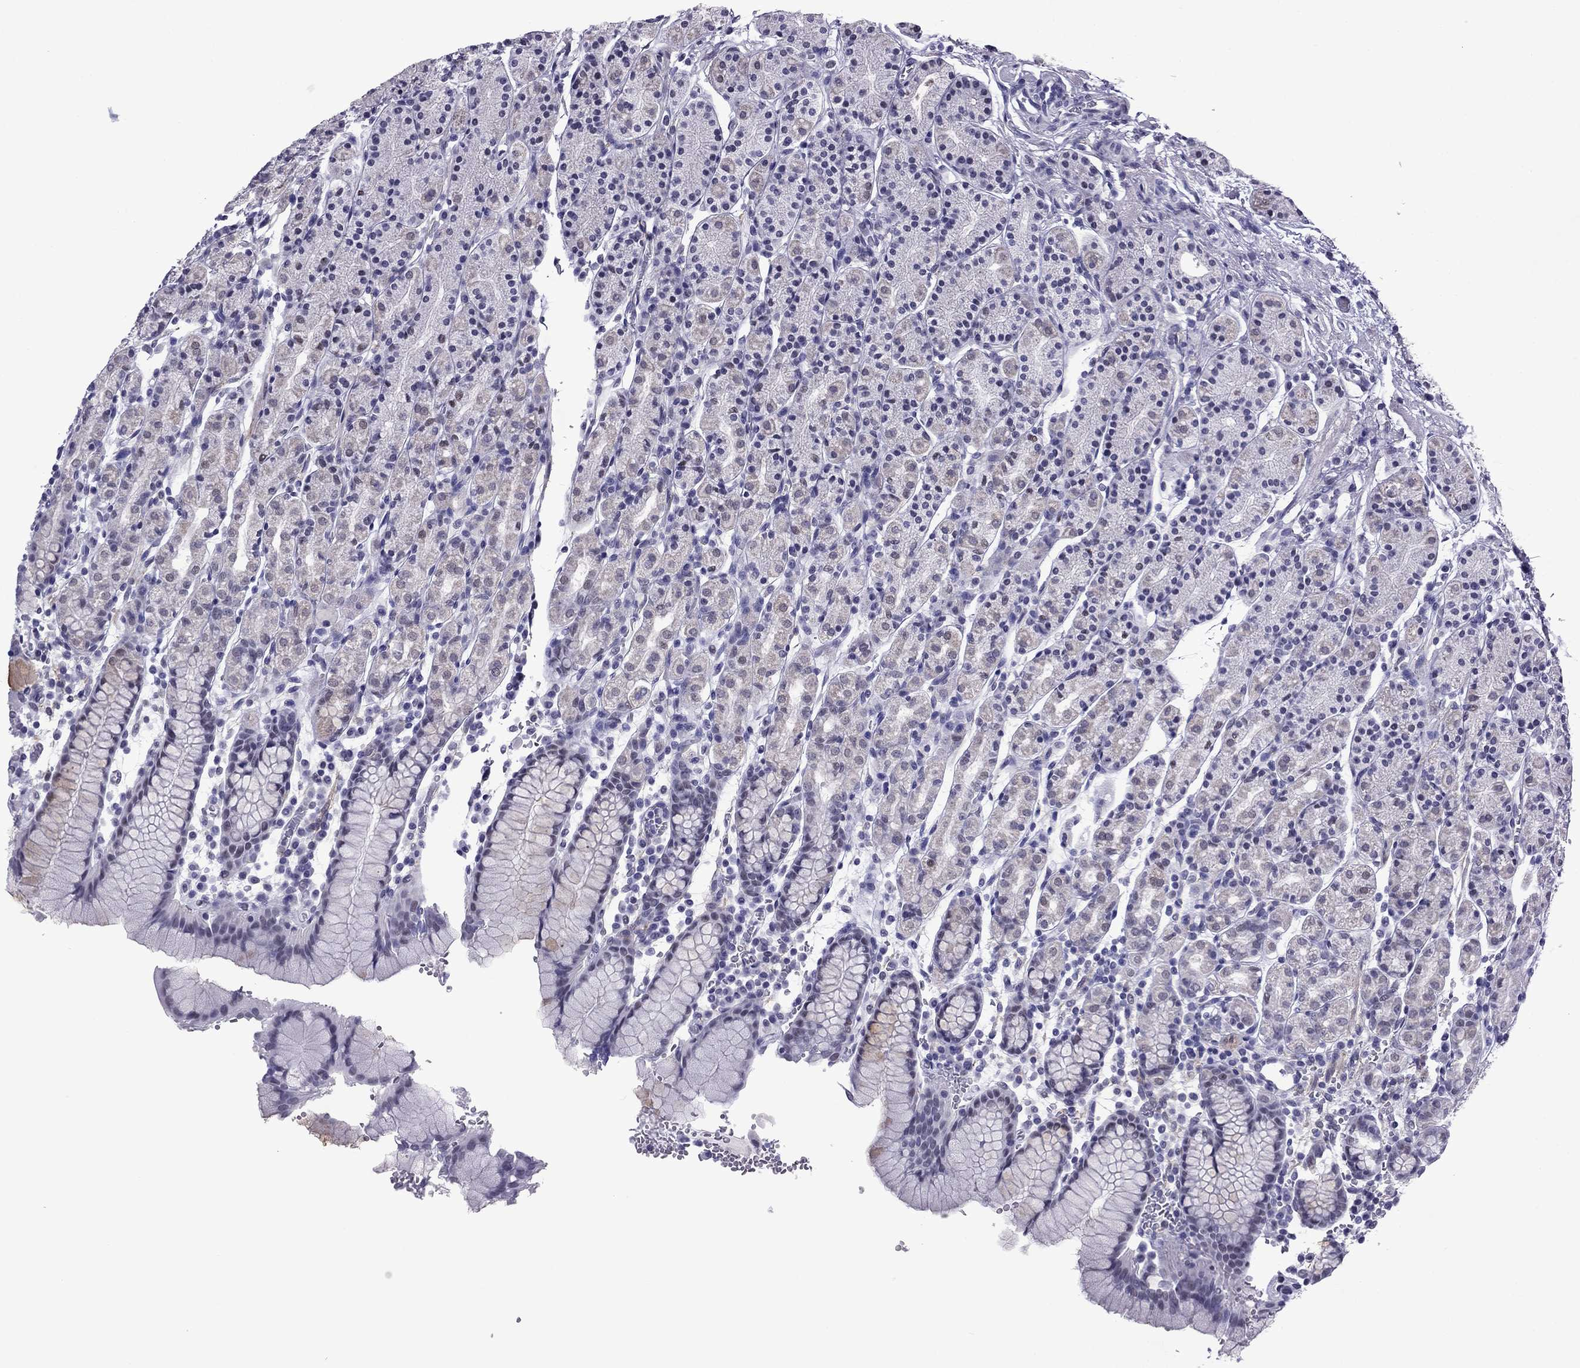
{"staining": {"intensity": "negative", "quantity": "none", "location": "none"}, "tissue": "stomach", "cell_type": "Glandular cells", "image_type": "normal", "snomed": [{"axis": "morphology", "description": "Normal tissue, NOS"}, {"axis": "topography", "description": "Stomach, upper"}, {"axis": "topography", "description": "Stomach"}], "caption": "DAB immunohistochemical staining of benign stomach displays no significant staining in glandular cells. (Brightfield microscopy of DAB immunohistochemistry at high magnification).", "gene": "ZNF646", "patient": {"sex": "male", "age": 62}}